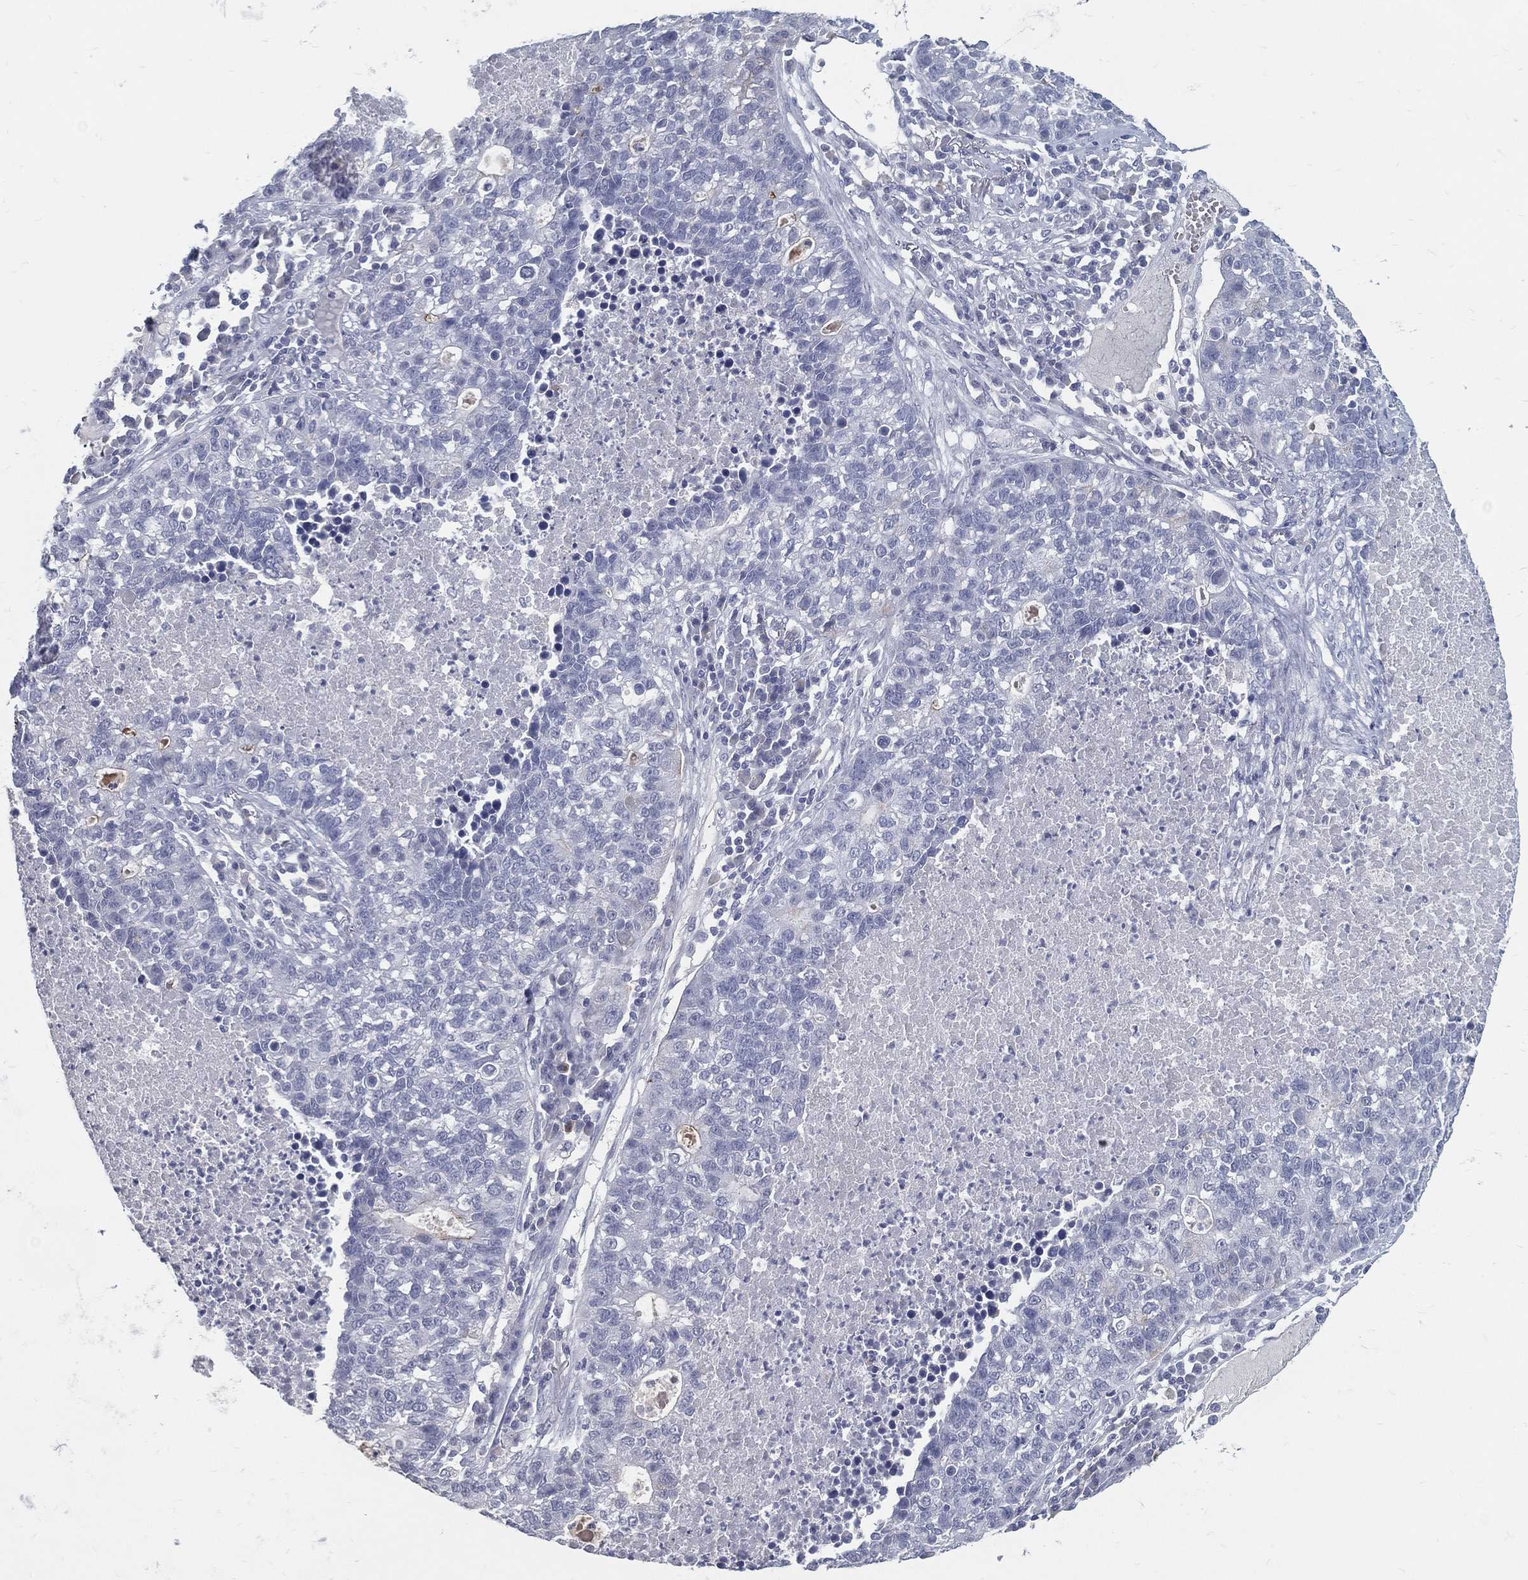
{"staining": {"intensity": "negative", "quantity": "none", "location": "none"}, "tissue": "lung cancer", "cell_type": "Tumor cells", "image_type": "cancer", "snomed": [{"axis": "morphology", "description": "Adenocarcinoma, NOS"}, {"axis": "topography", "description": "Lung"}], "caption": "DAB immunohistochemical staining of lung cancer displays no significant staining in tumor cells.", "gene": "ACE2", "patient": {"sex": "male", "age": 57}}